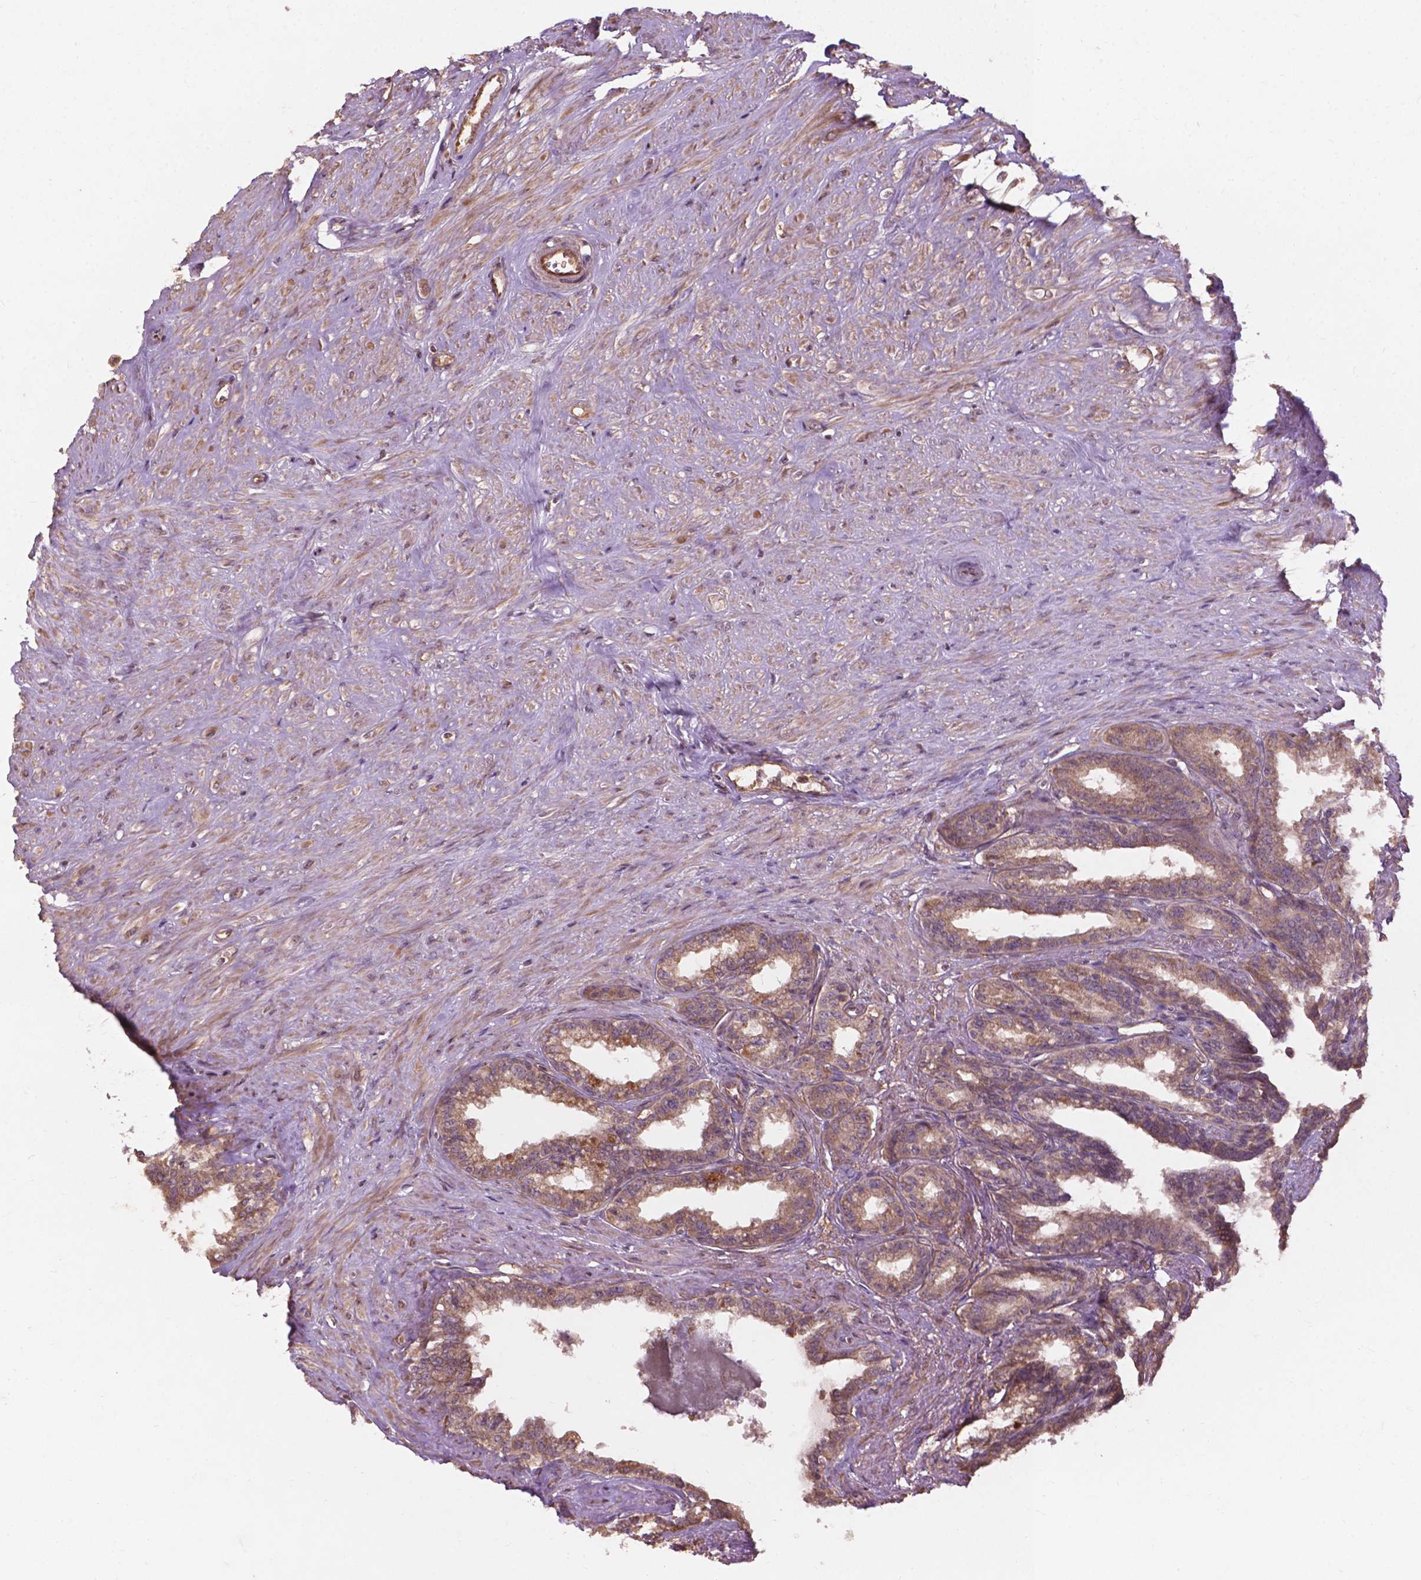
{"staining": {"intensity": "moderate", "quantity": "25%-75%", "location": "cytoplasmic/membranous"}, "tissue": "seminal vesicle", "cell_type": "Glandular cells", "image_type": "normal", "snomed": [{"axis": "morphology", "description": "Normal tissue, NOS"}, {"axis": "morphology", "description": "Urothelial carcinoma, NOS"}, {"axis": "topography", "description": "Urinary bladder"}, {"axis": "topography", "description": "Seminal veicle"}], "caption": "Protein staining shows moderate cytoplasmic/membranous positivity in about 25%-75% of glandular cells in unremarkable seminal vesicle. The protein is stained brown, and the nuclei are stained in blue (DAB IHC with brightfield microscopy, high magnification).", "gene": "CDC42BPA", "patient": {"sex": "male", "age": 76}}